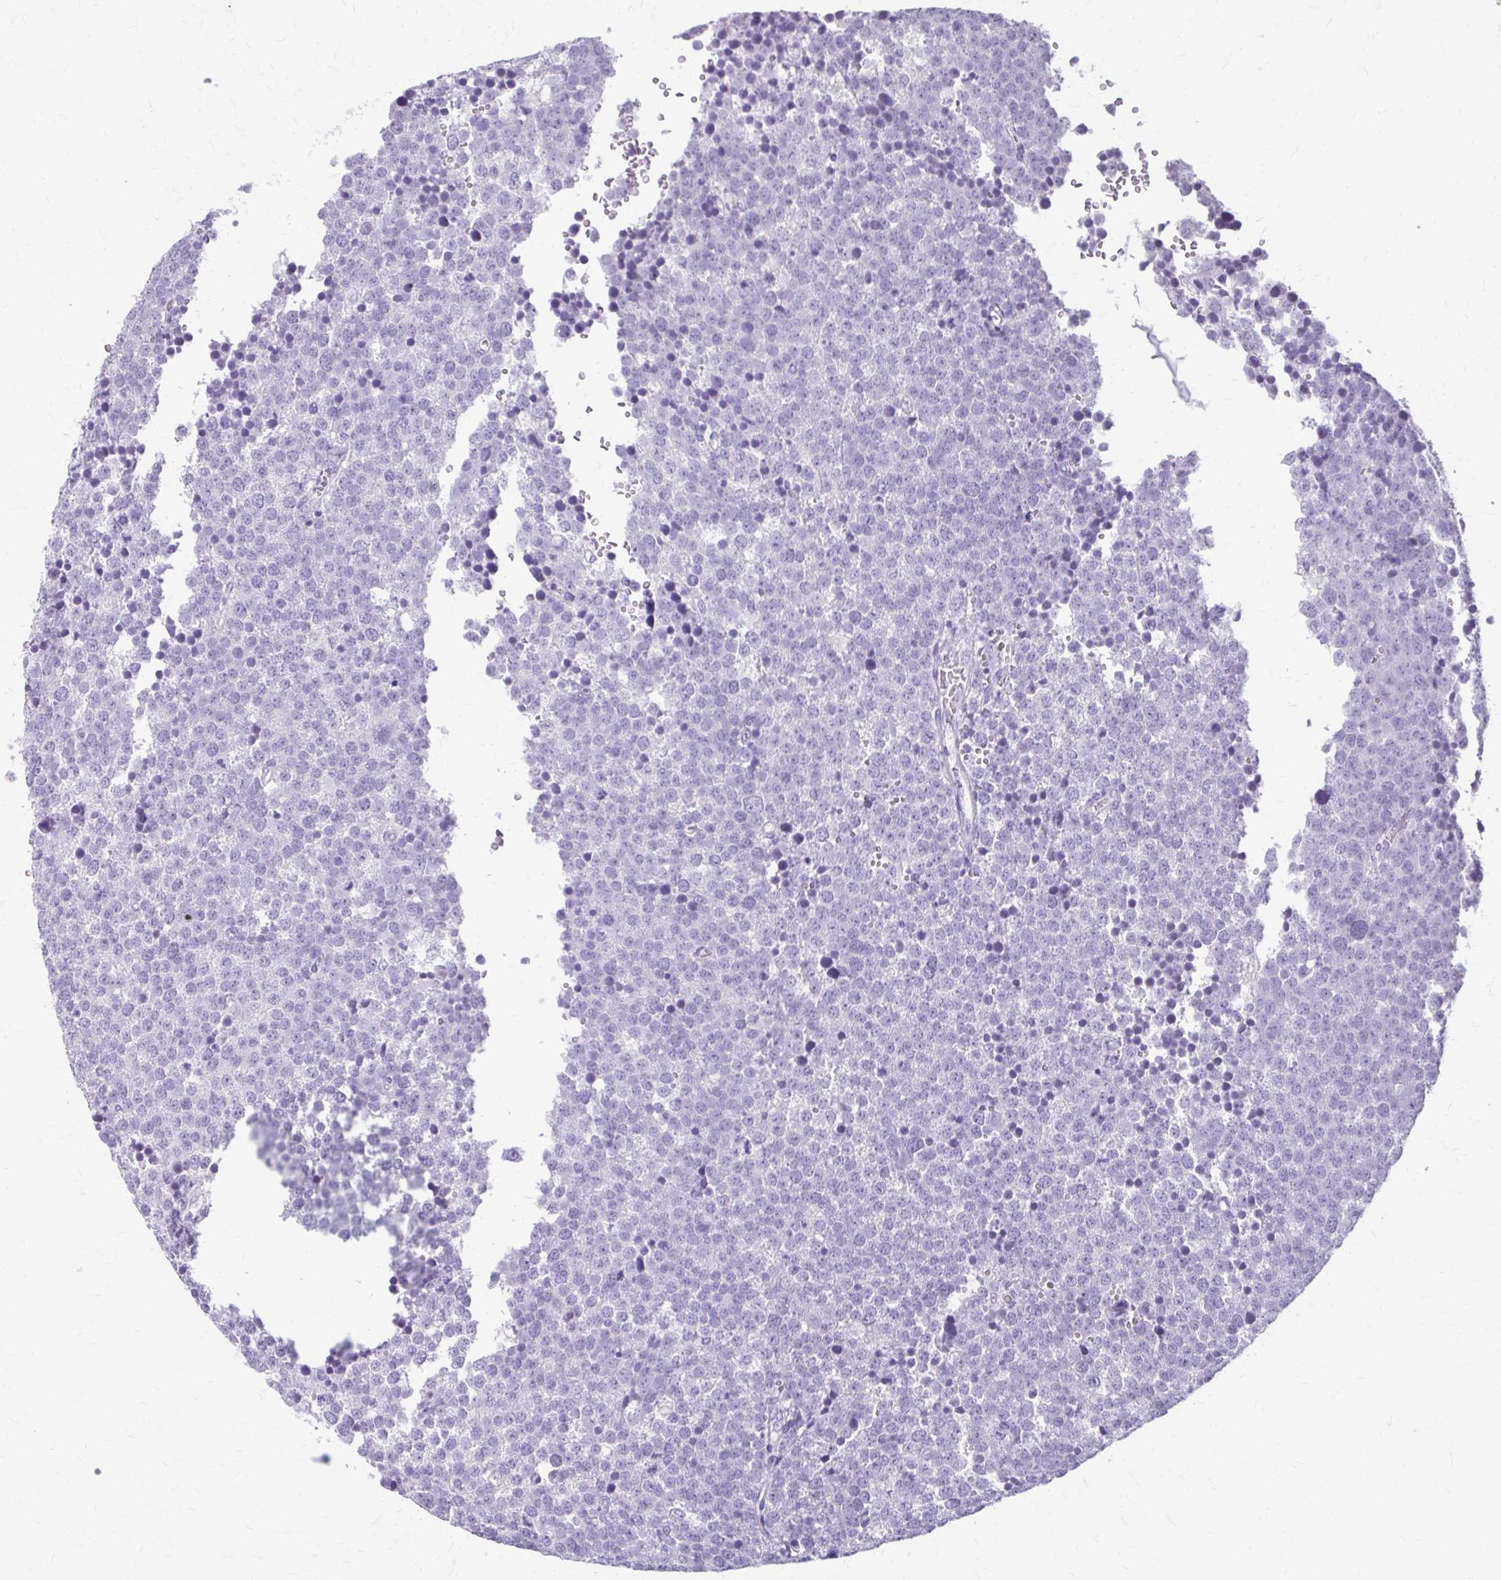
{"staining": {"intensity": "negative", "quantity": "none", "location": "none"}, "tissue": "testis cancer", "cell_type": "Tumor cells", "image_type": "cancer", "snomed": [{"axis": "morphology", "description": "Seminoma, NOS"}, {"axis": "topography", "description": "Testis"}], "caption": "Testis seminoma was stained to show a protein in brown. There is no significant positivity in tumor cells.", "gene": "KRT5", "patient": {"sex": "male", "age": 71}}